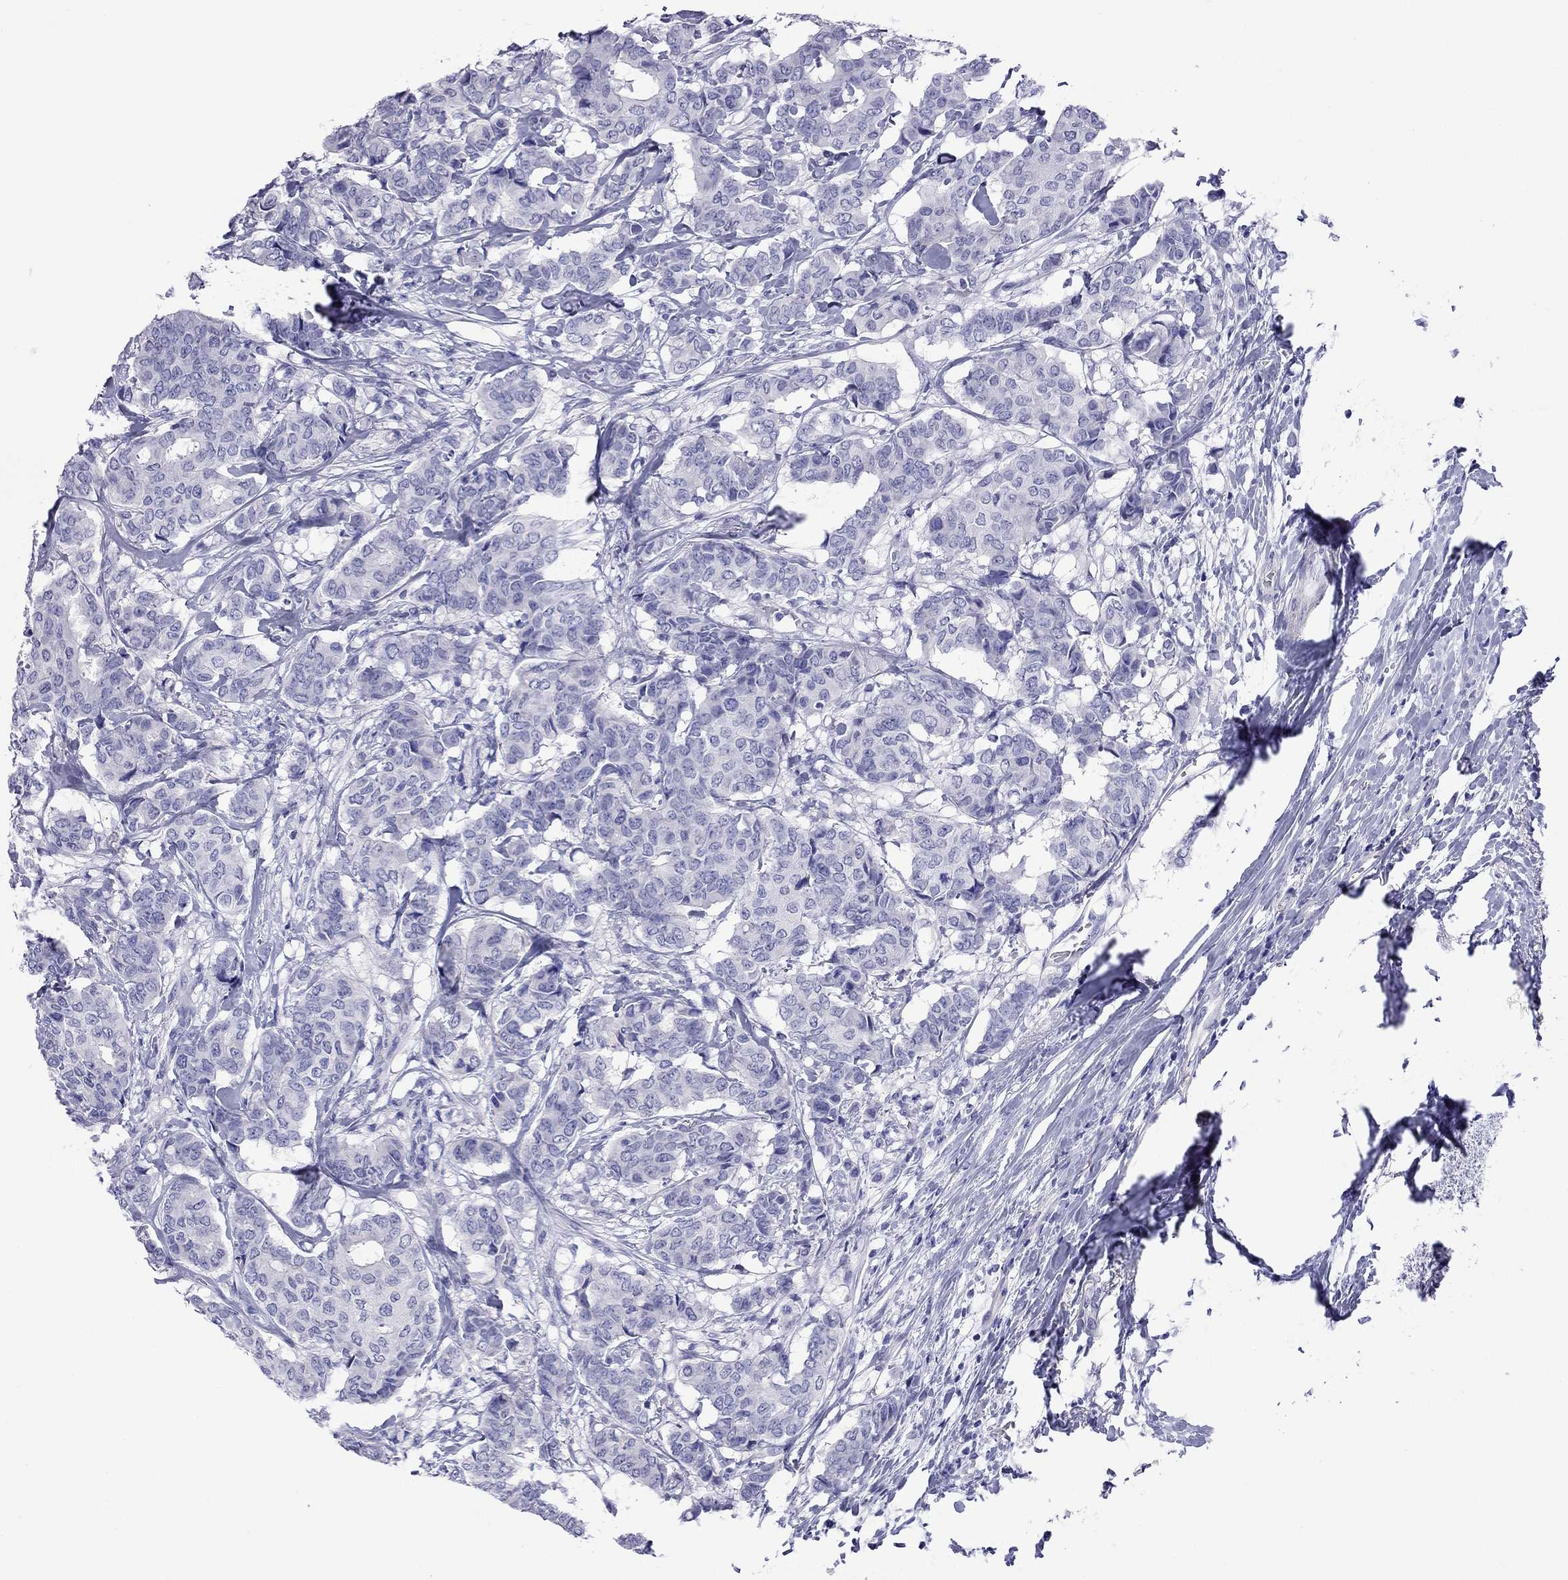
{"staining": {"intensity": "negative", "quantity": "none", "location": "none"}, "tissue": "breast cancer", "cell_type": "Tumor cells", "image_type": "cancer", "snomed": [{"axis": "morphology", "description": "Duct carcinoma"}, {"axis": "topography", "description": "Breast"}], "caption": "Human breast cancer (infiltrating ductal carcinoma) stained for a protein using IHC demonstrates no expression in tumor cells.", "gene": "KIAA2012", "patient": {"sex": "female", "age": 75}}